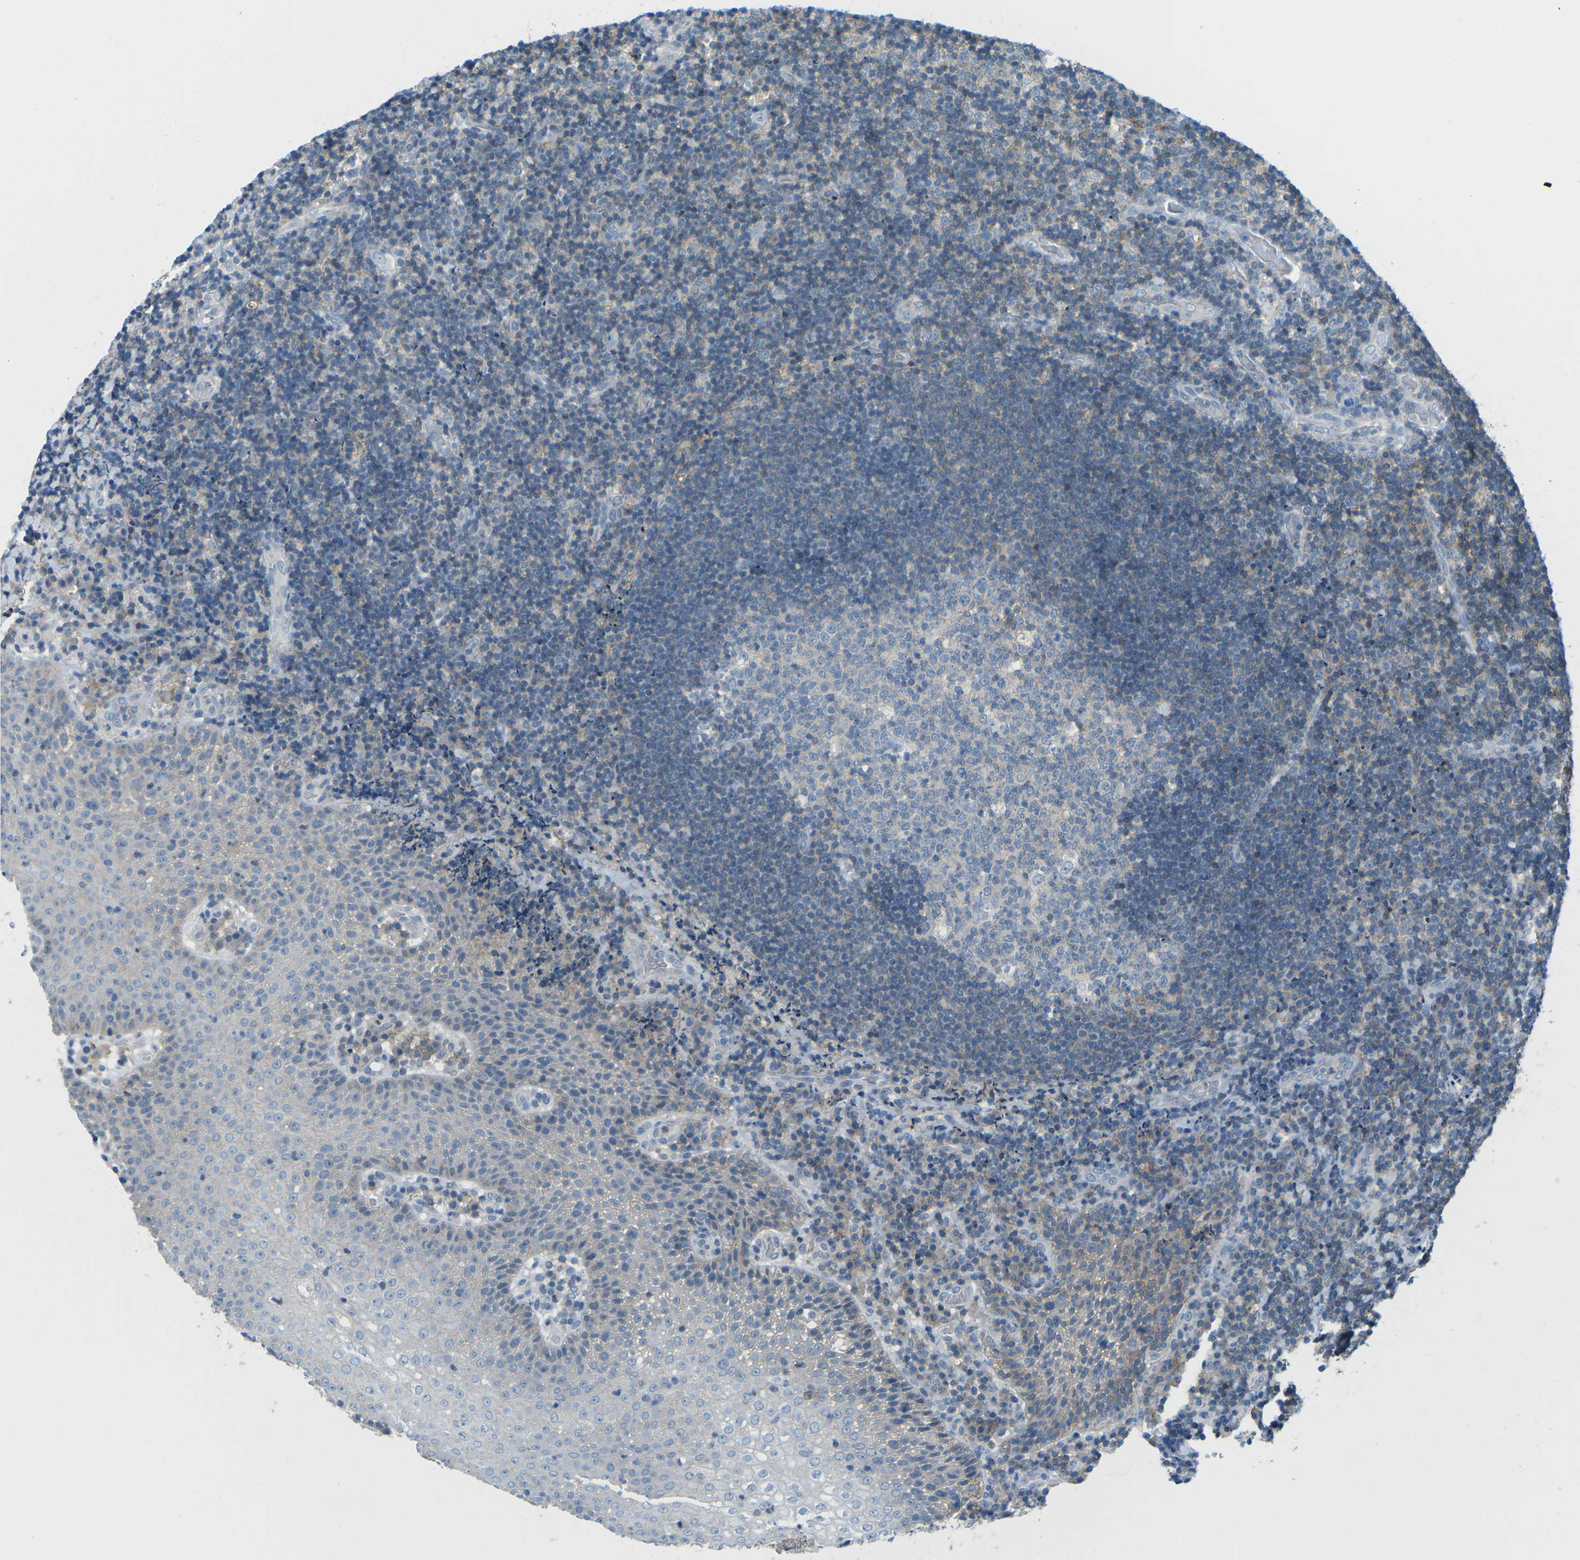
{"staining": {"intensity": "negative", "quantity": "none", "location": "none"}, "tissue": "lymphoma", "cell_type": "Tumor cells", "image_type": "cancer", "snomed": [{"axis": "morphology", "description": "Malignant lymphoma, non-Hodgkin's type, High grade"}, {"axis": "topography", "description": "Tonsil"}], "caption": "Immunohistochemistry (IHC) photomicrograph of neoplastic tissue: lymphoma stained with DAB reveals no significant protein positivity in tumor cells.", "gene": "CD47", "patient": {"sex": "female", "age": 36}}